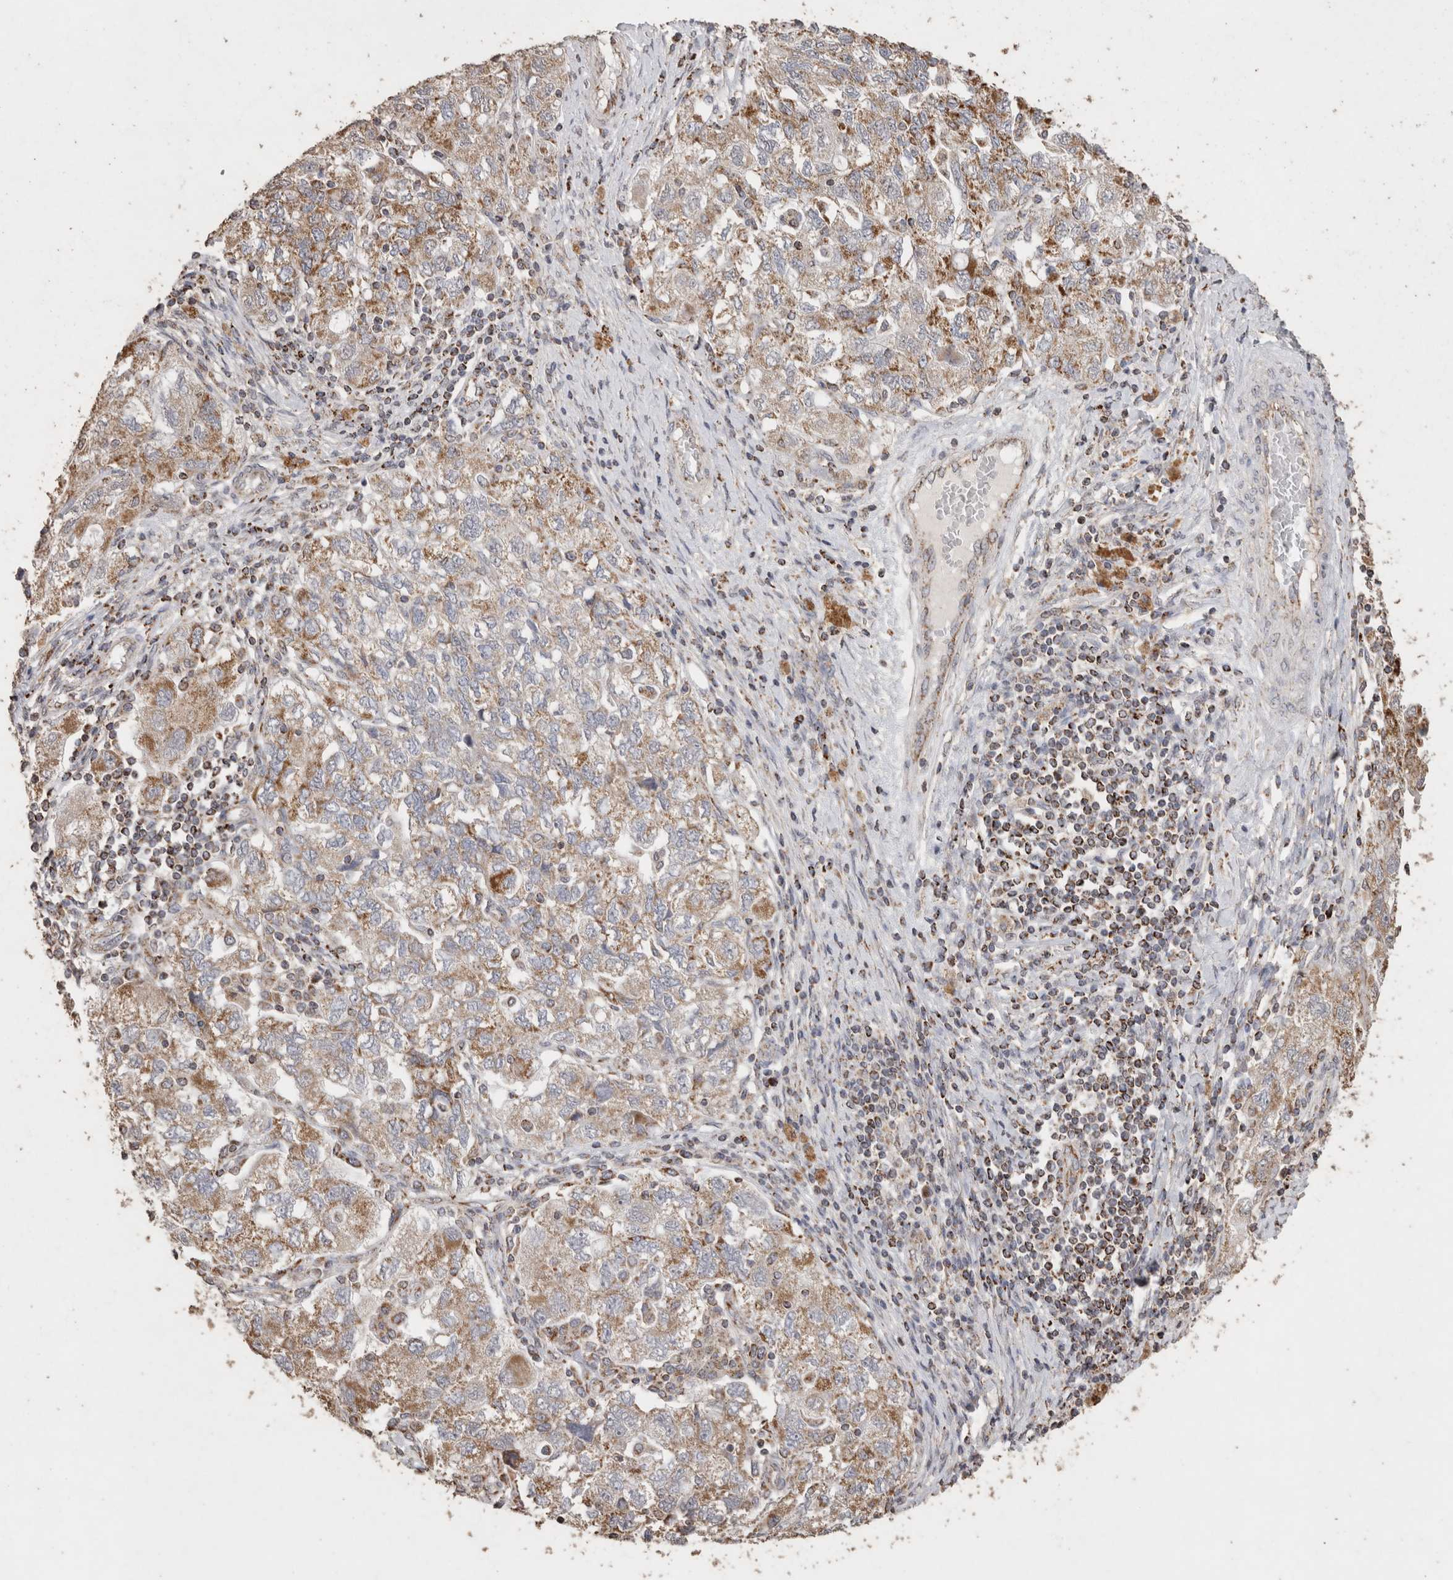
{"staining": {"intensity": "weak", "quantity": ">75%", "location": "cytoplasmic/membranous"}, "tissue": "ovarian cancer", "cell_type": "Tumor cells", "image_type": "cancer", "snomed": [{"axis": "morphology", "description": "Carcinoma, NOS"}, {"axis": "morphology", "description": "Cystadenocarcinoma, serous, NOS"}, {"axis": "topography", "description": "Ovary"}], "caption": "A histopathology image showing weak cytoplasmic/membranous expression in about >75% of tumor cells in ovarian serous cystadenocarcinoma, as visualized by brown immunohistochemical staining.", "gene": "ACADM", "patient": {"sex": "female", "age": 69}}